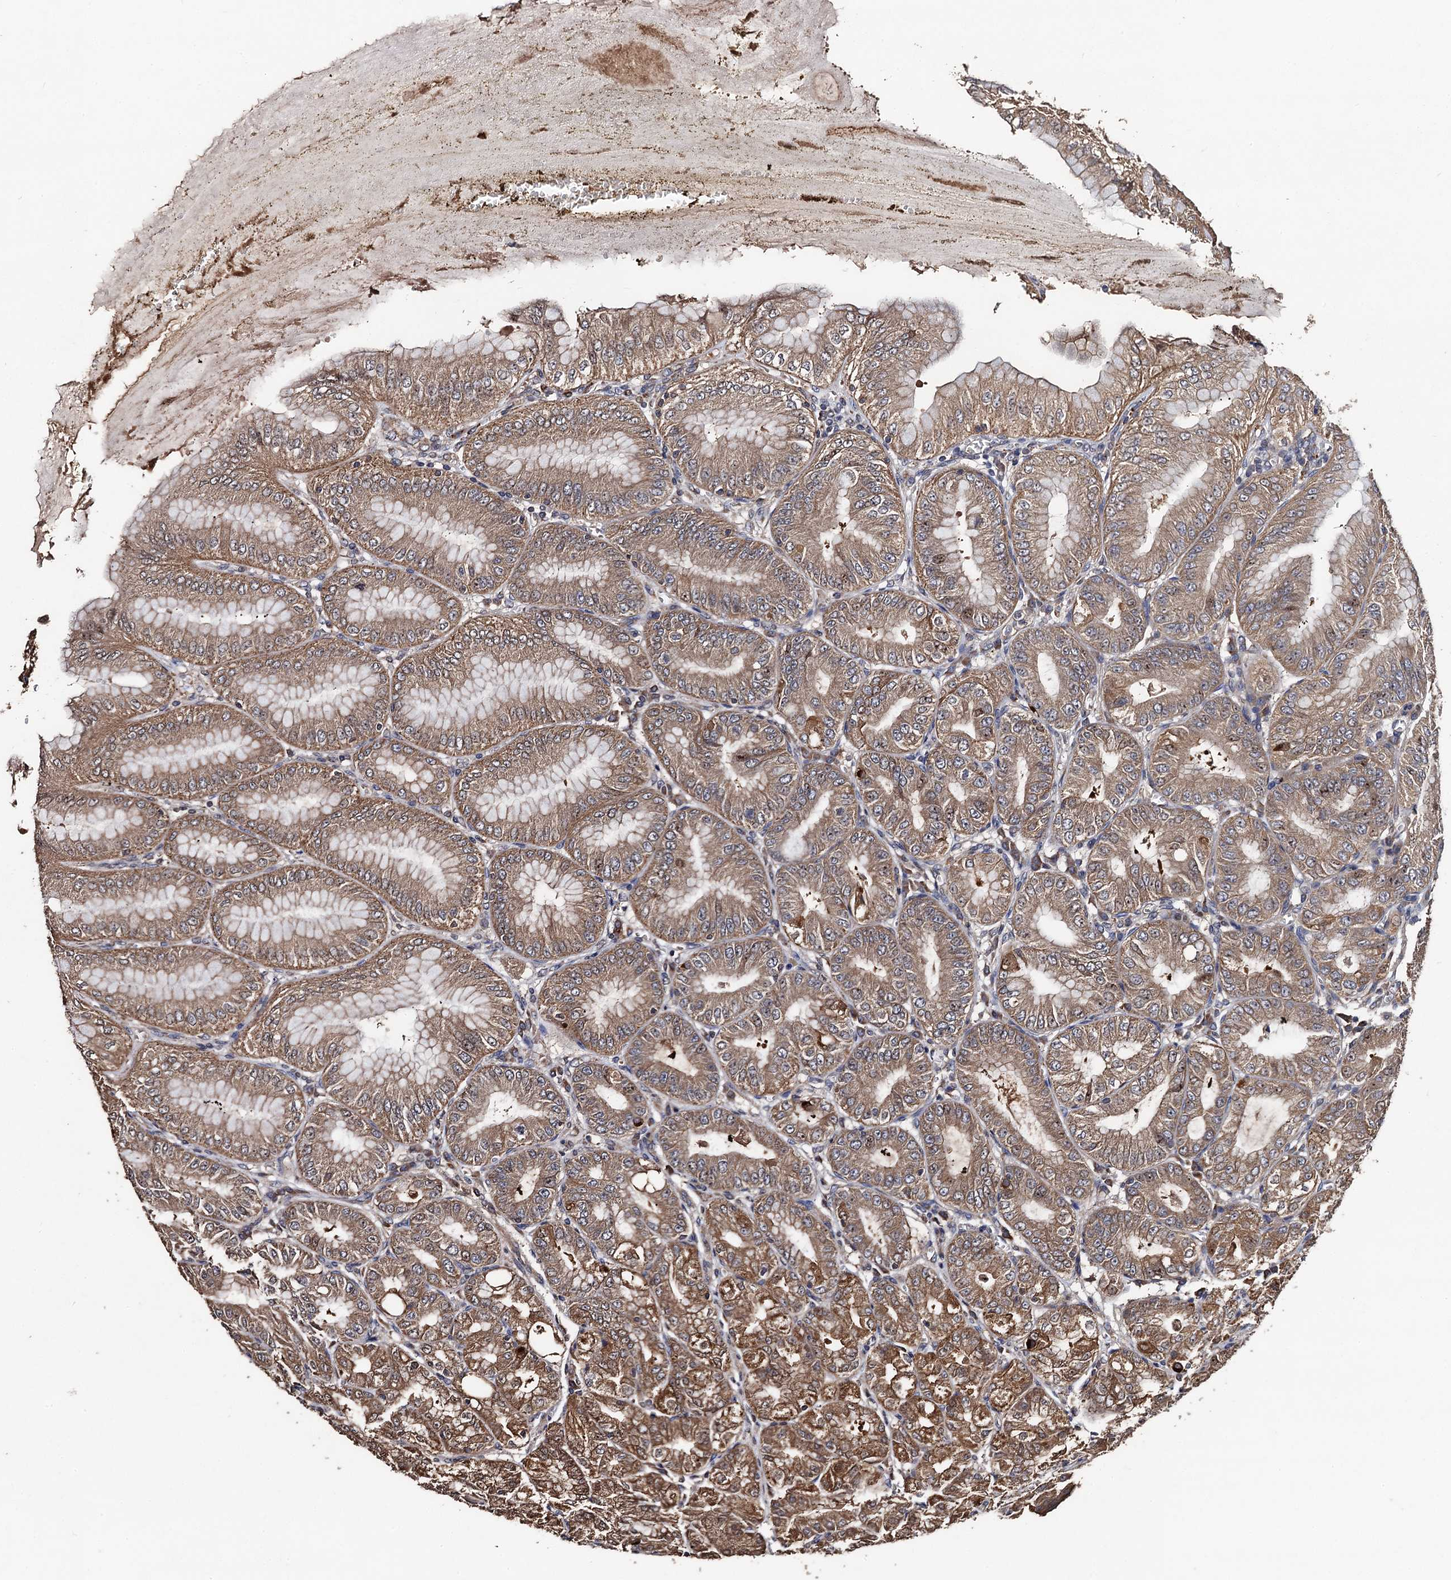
{"staining": {"intensity": "moderate", "quantity": ">75%", "location": "cytoplasmic/membranous"}, "tissue": "stomach", "cell_type": "Glandular cells", "image_type": "normal", "snomed": [{"axis": "morphology", "description": "Normal tissue, NOS"}, {"axis": "topography", "description": "Stomach, lower"}], "caption": "Normal stomach shows moderate cytoplasmic/membranous positivity in approximately >75% of glandular cells, visualized by immunohistochemistry. (DAB IHC, brown staining for protein, blue staining for nuclei).", "gene": "PPTC7", "patient": {"sex": "male", "age": 71}}